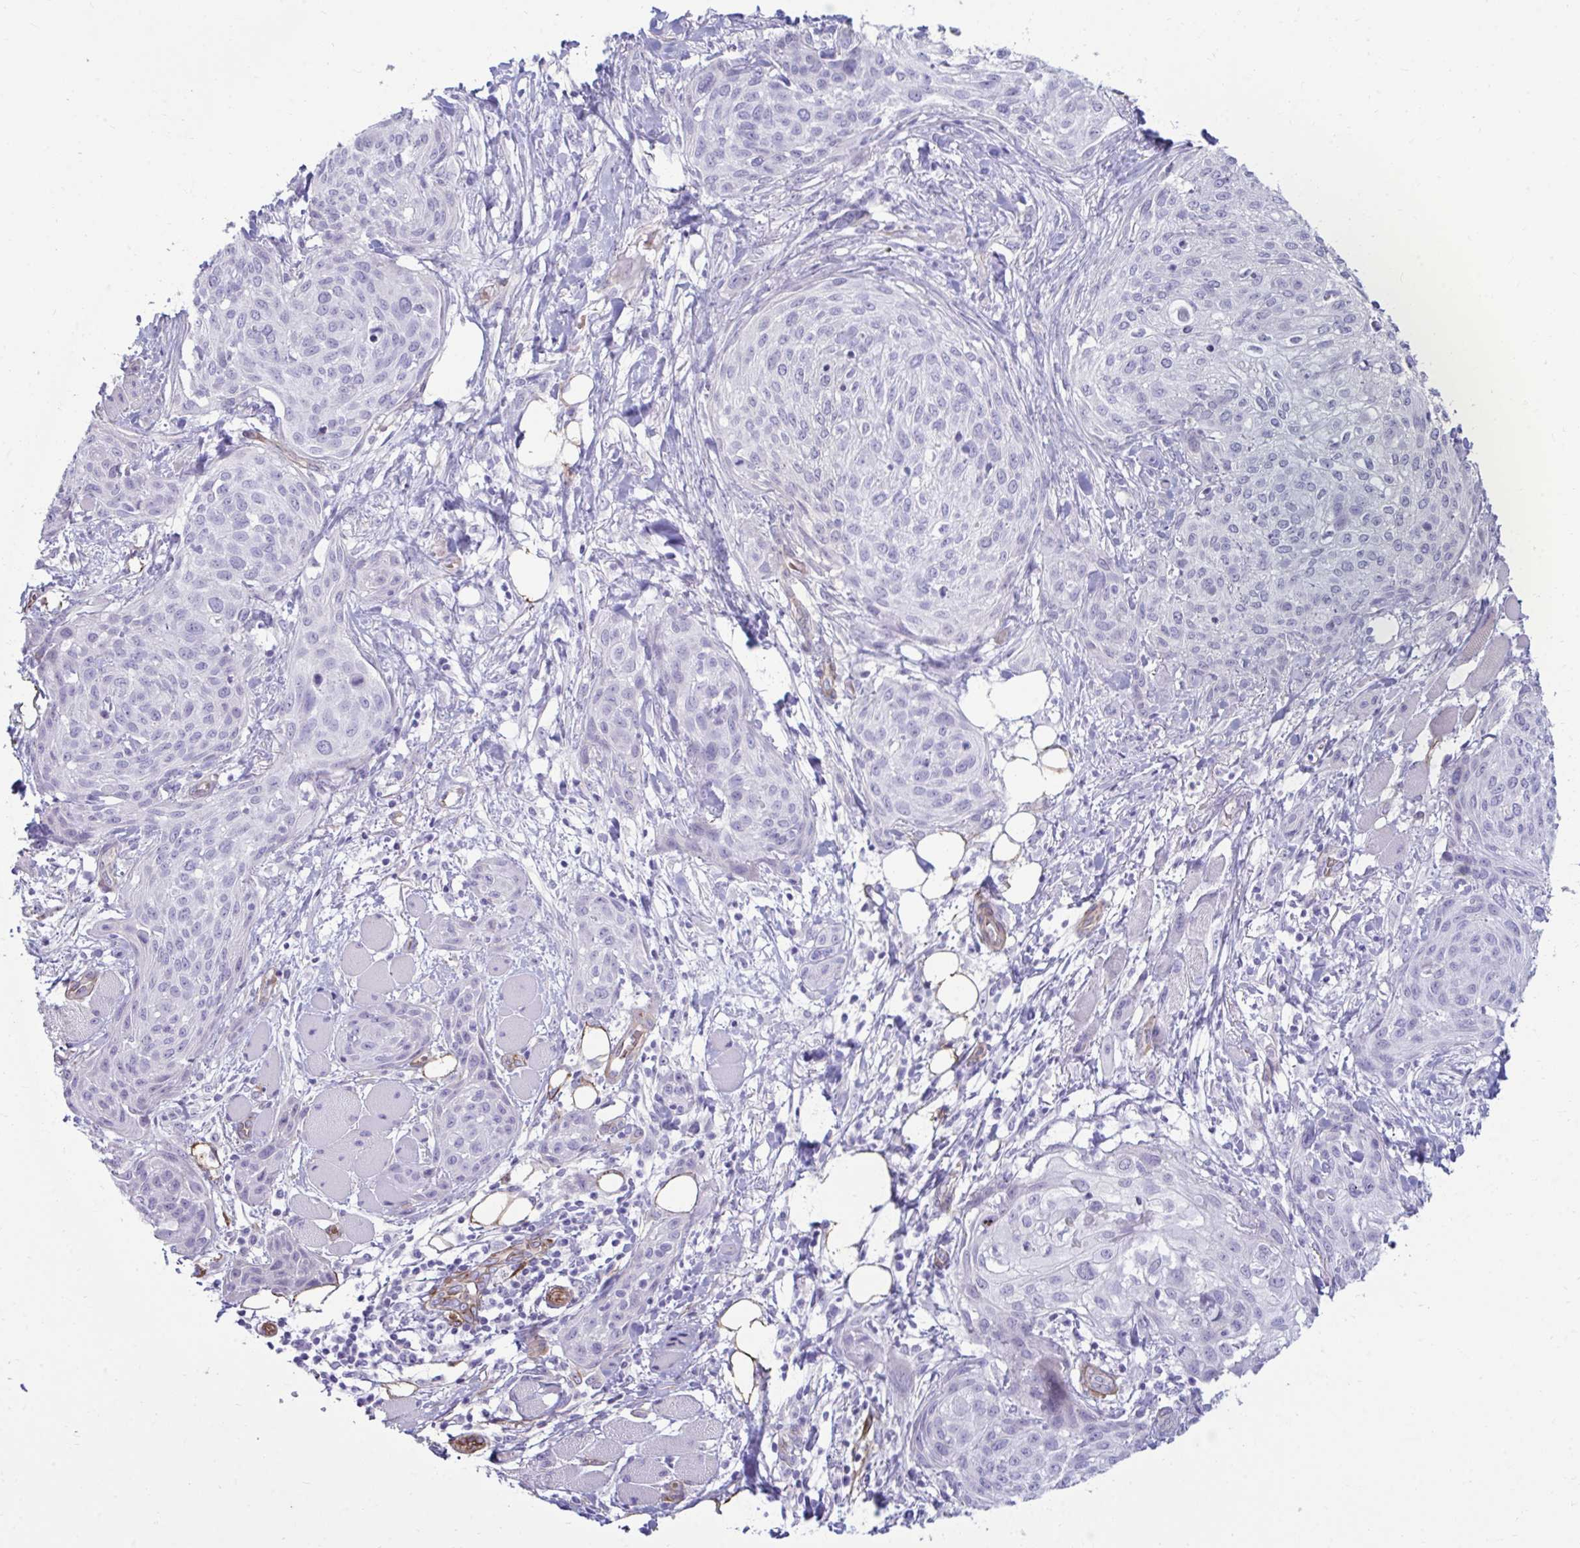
{"staining": {"intensity": "negative", "quantity": "none", "location": "none"}, "tissue": "skin cancer", "cell_type": "Tumor cells", "image_type": "cancer", "snomed": [{"axis": "morphology", "description": "Squamous cell carcinoma, NOS"}, {"axis": "topography", "description": "Skin"}], "caption": "A photomicrograph of human skin cancer (squamous cell carcinoma) is negative for staining in tumor cells.", "gene": "UBL3", "patient": {"sex": "female", "age": 87}}